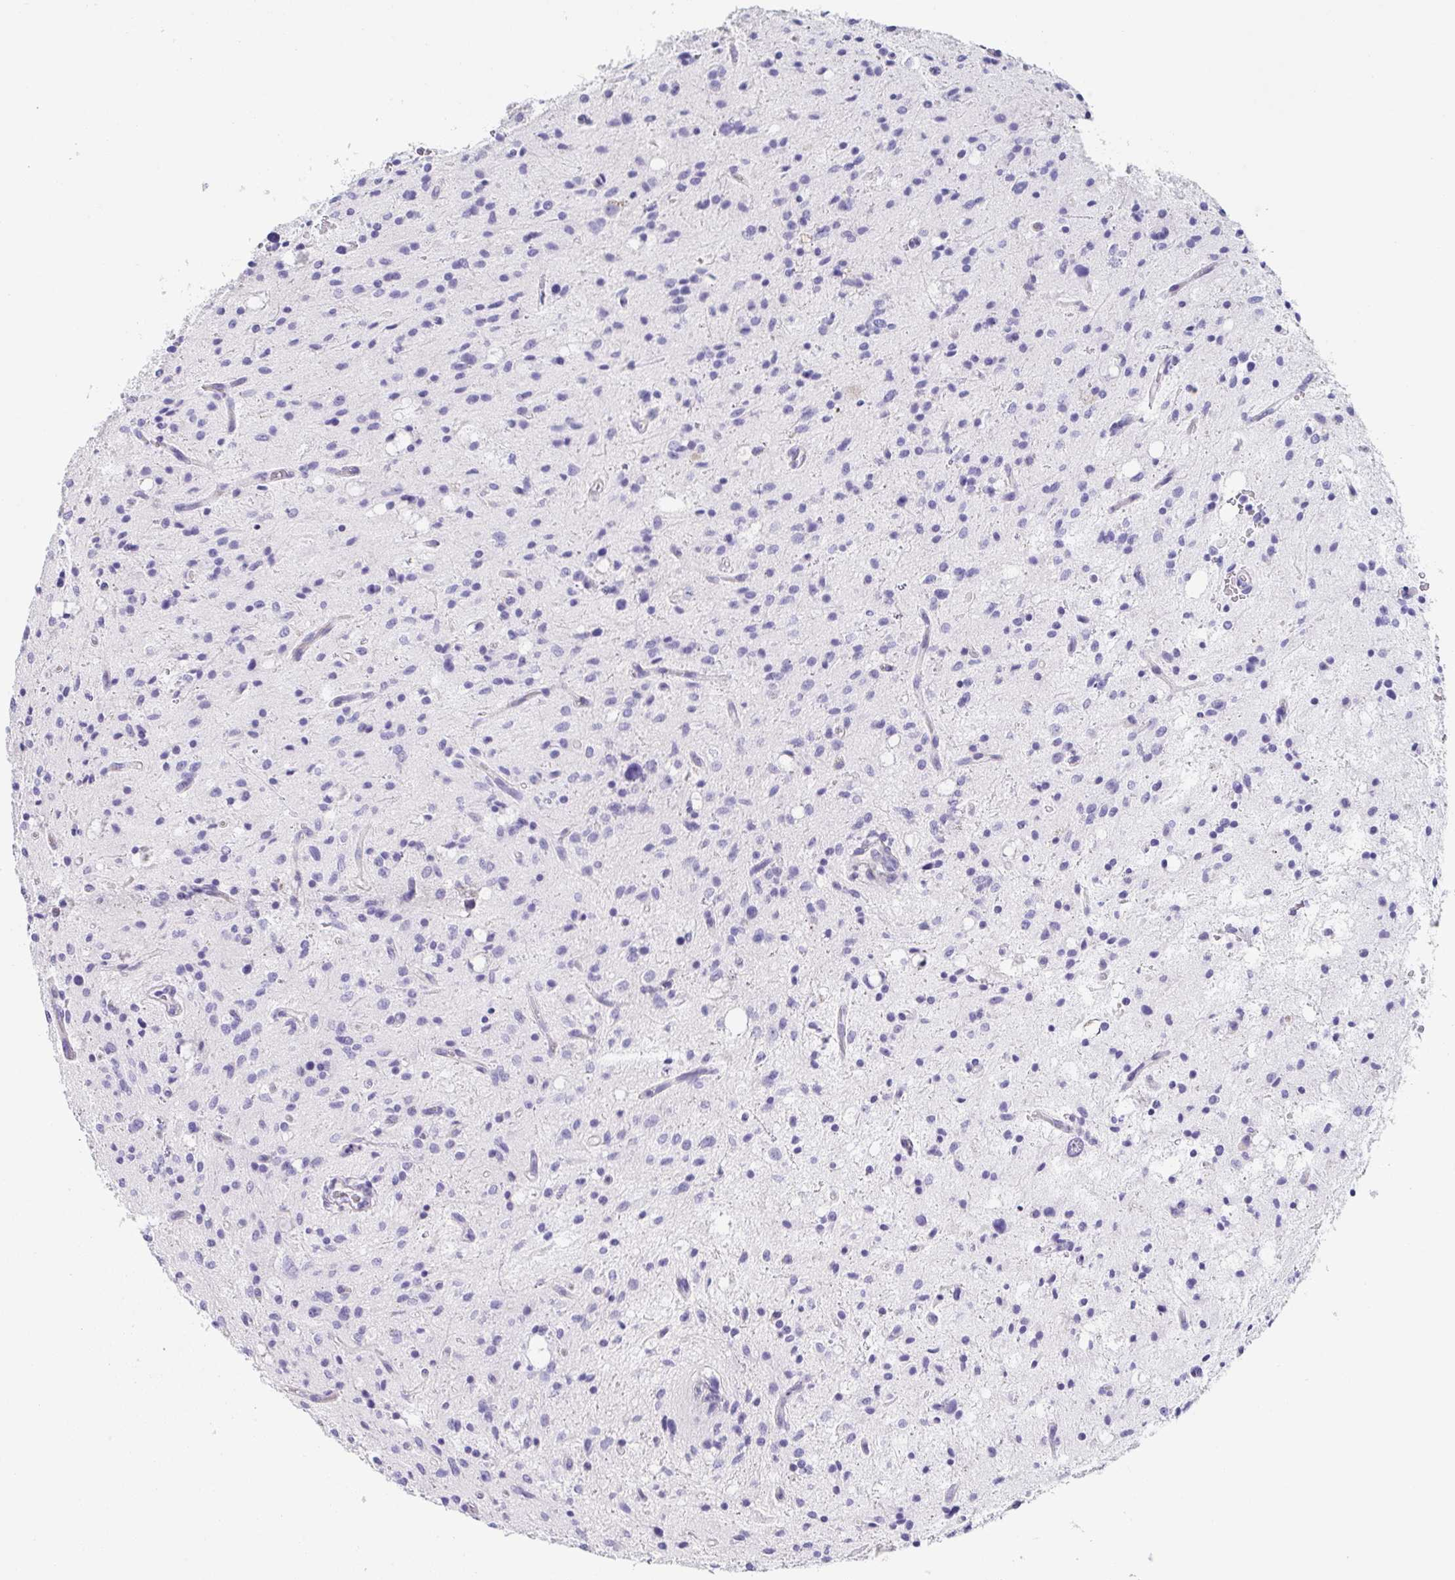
{"staining": {"intensity": "negative", "quantity": "none", "location": "none"}, "tissue": "glioma", "cell_type": "Tumor cells", "image_type": "cancer", "snomed": [{"axis": "morphology", "description": "Glioma, malignant, Low grade"}, {"axis": "topography", "description": "Brain"}], "caption": "Tumor cells are negative for protein expression in human malignant glioma (low-grade).", "gene": "PRR4", "patient": {"sex": "female", "age": 58}}